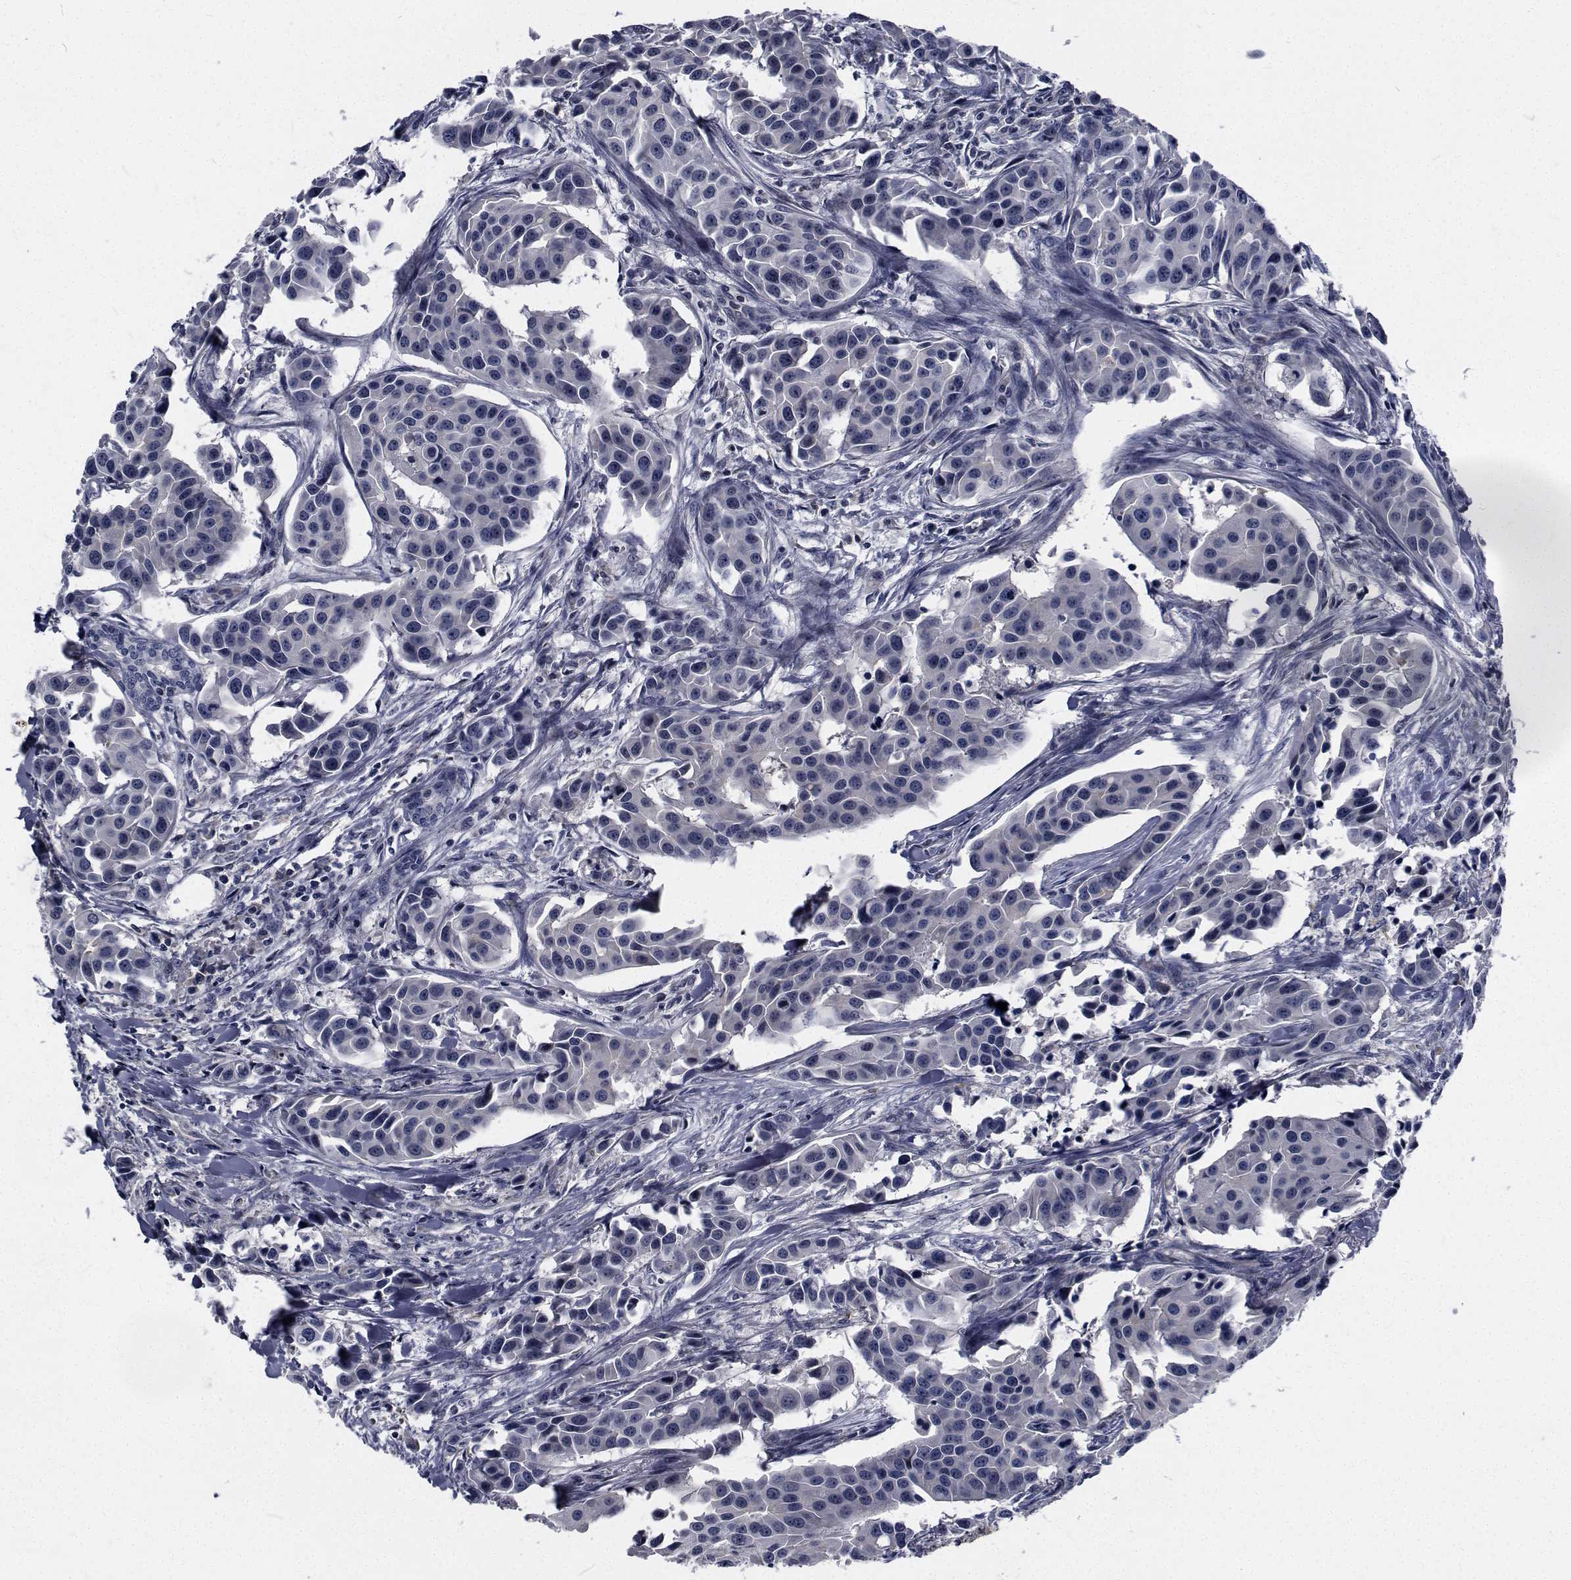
{"staining": {"intensity": "negative", "quantity": "none", "location": "none"}, "tissue": "head and neck cancer", "cell_type": "Tumor cells", "image_type": "cancer", "snomed": [{"axis": "morphology", "description": "Adenocarcinoma, NOS"}, {"axis": "topography", "description": "Head-Neck"}], "caption": "High power microscopy histopathology image of an immunohistochemistry micrograph of adenocarcinoma (head and neck), revealing no significant expression in tumor cells.", "gene": "TTBK1", "patient": {"sex": "male", "age": 76}}